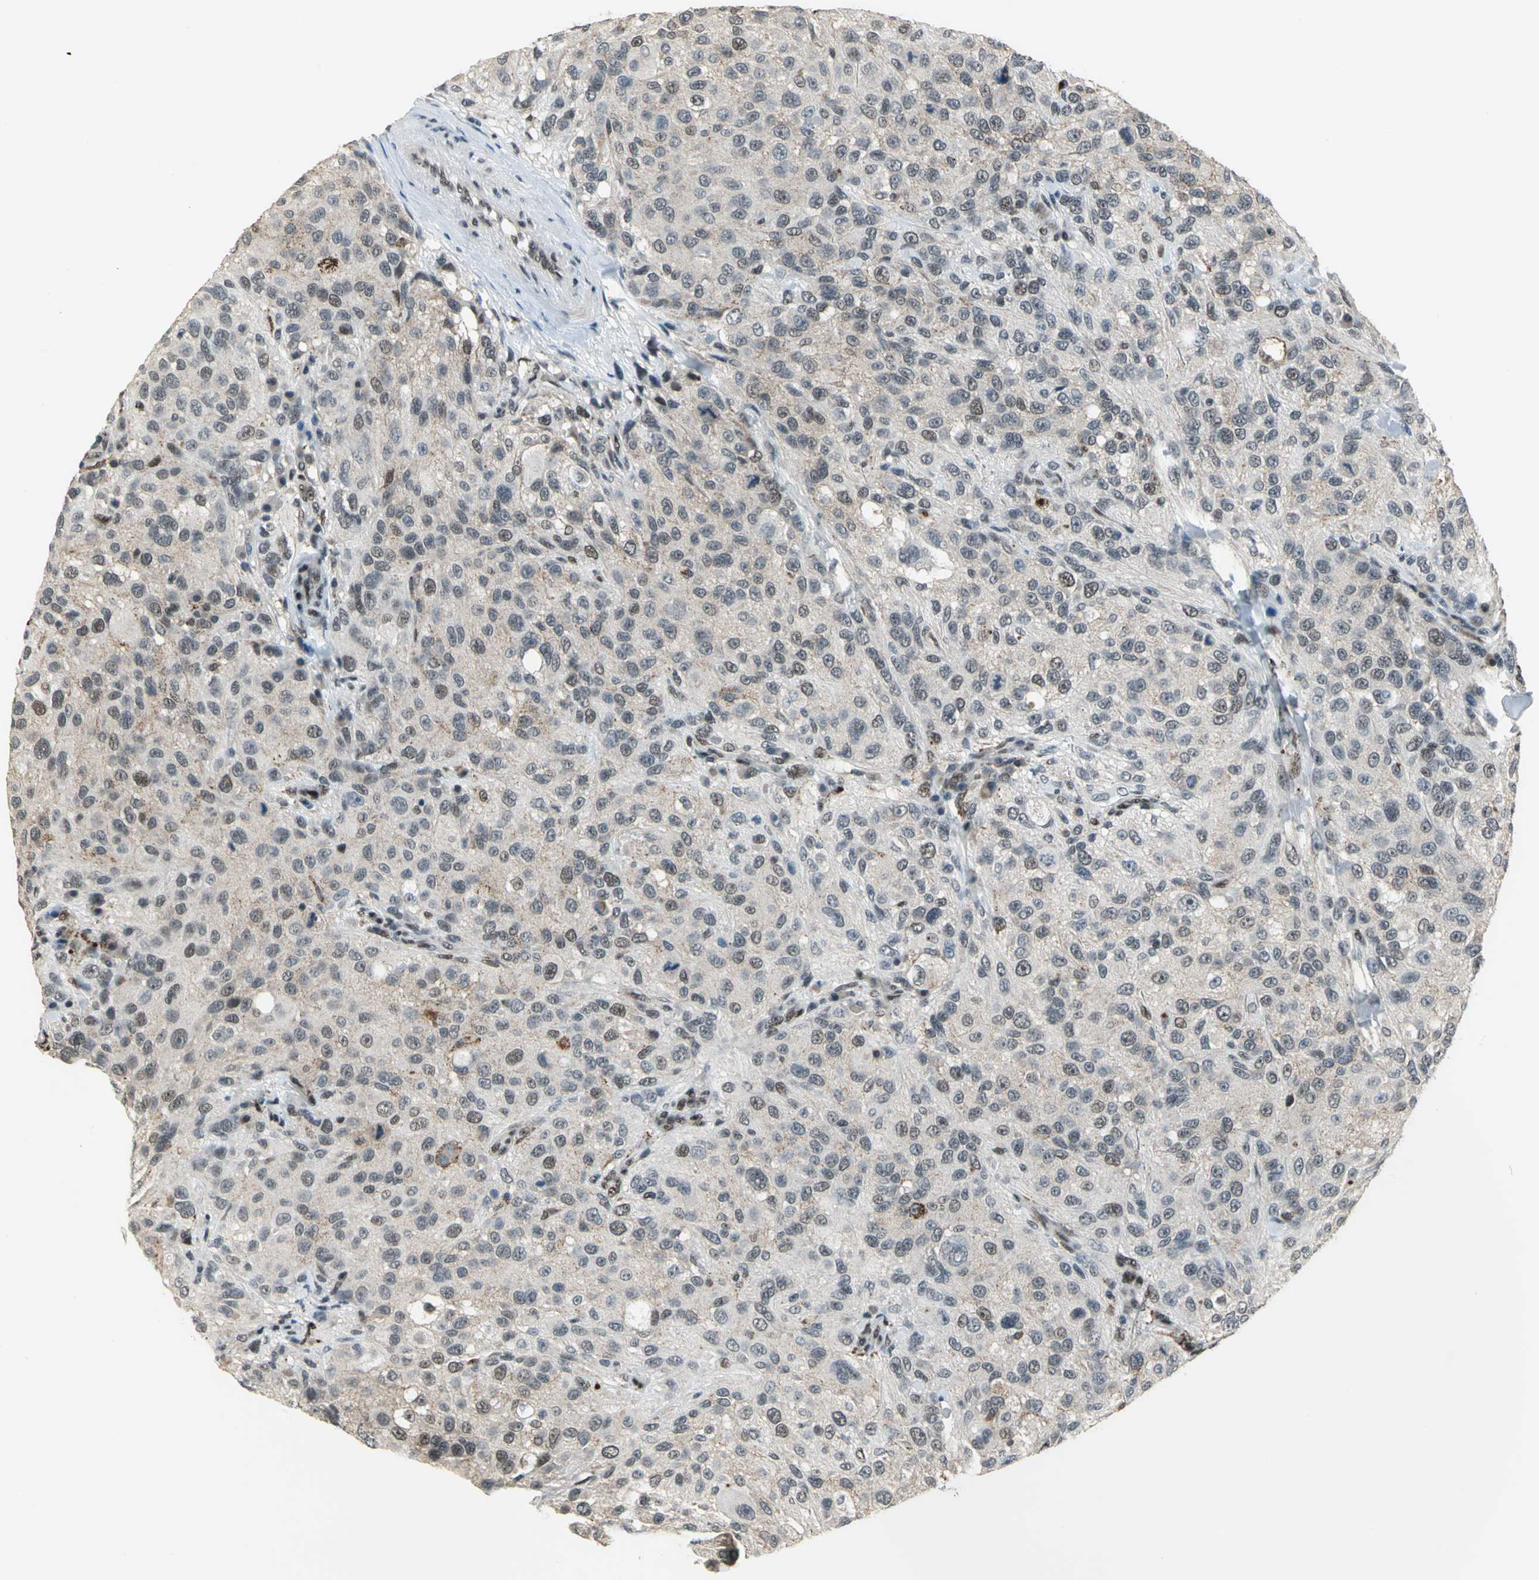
{"staining": {"intensity": "weak", "quantity": "<25%", "location": "cytoplasmic/membranous,nuclear"}, "tissue": "melanoma", "cell_type": "Tumor cells", "image_type": "cancer", "snomed": [{"axis": "morphology", "description": "Necrosis, NOS"}, {"axis": "morphology", "description": "Malignant melanoma, NOS"}, {"axis": "topography", "description": "Skin"}], "caption": "Tumor cells are negative for brown protein staining in melanoma.", "gene": "ELF2", "patient": {"sex": "female", "age": 87}}